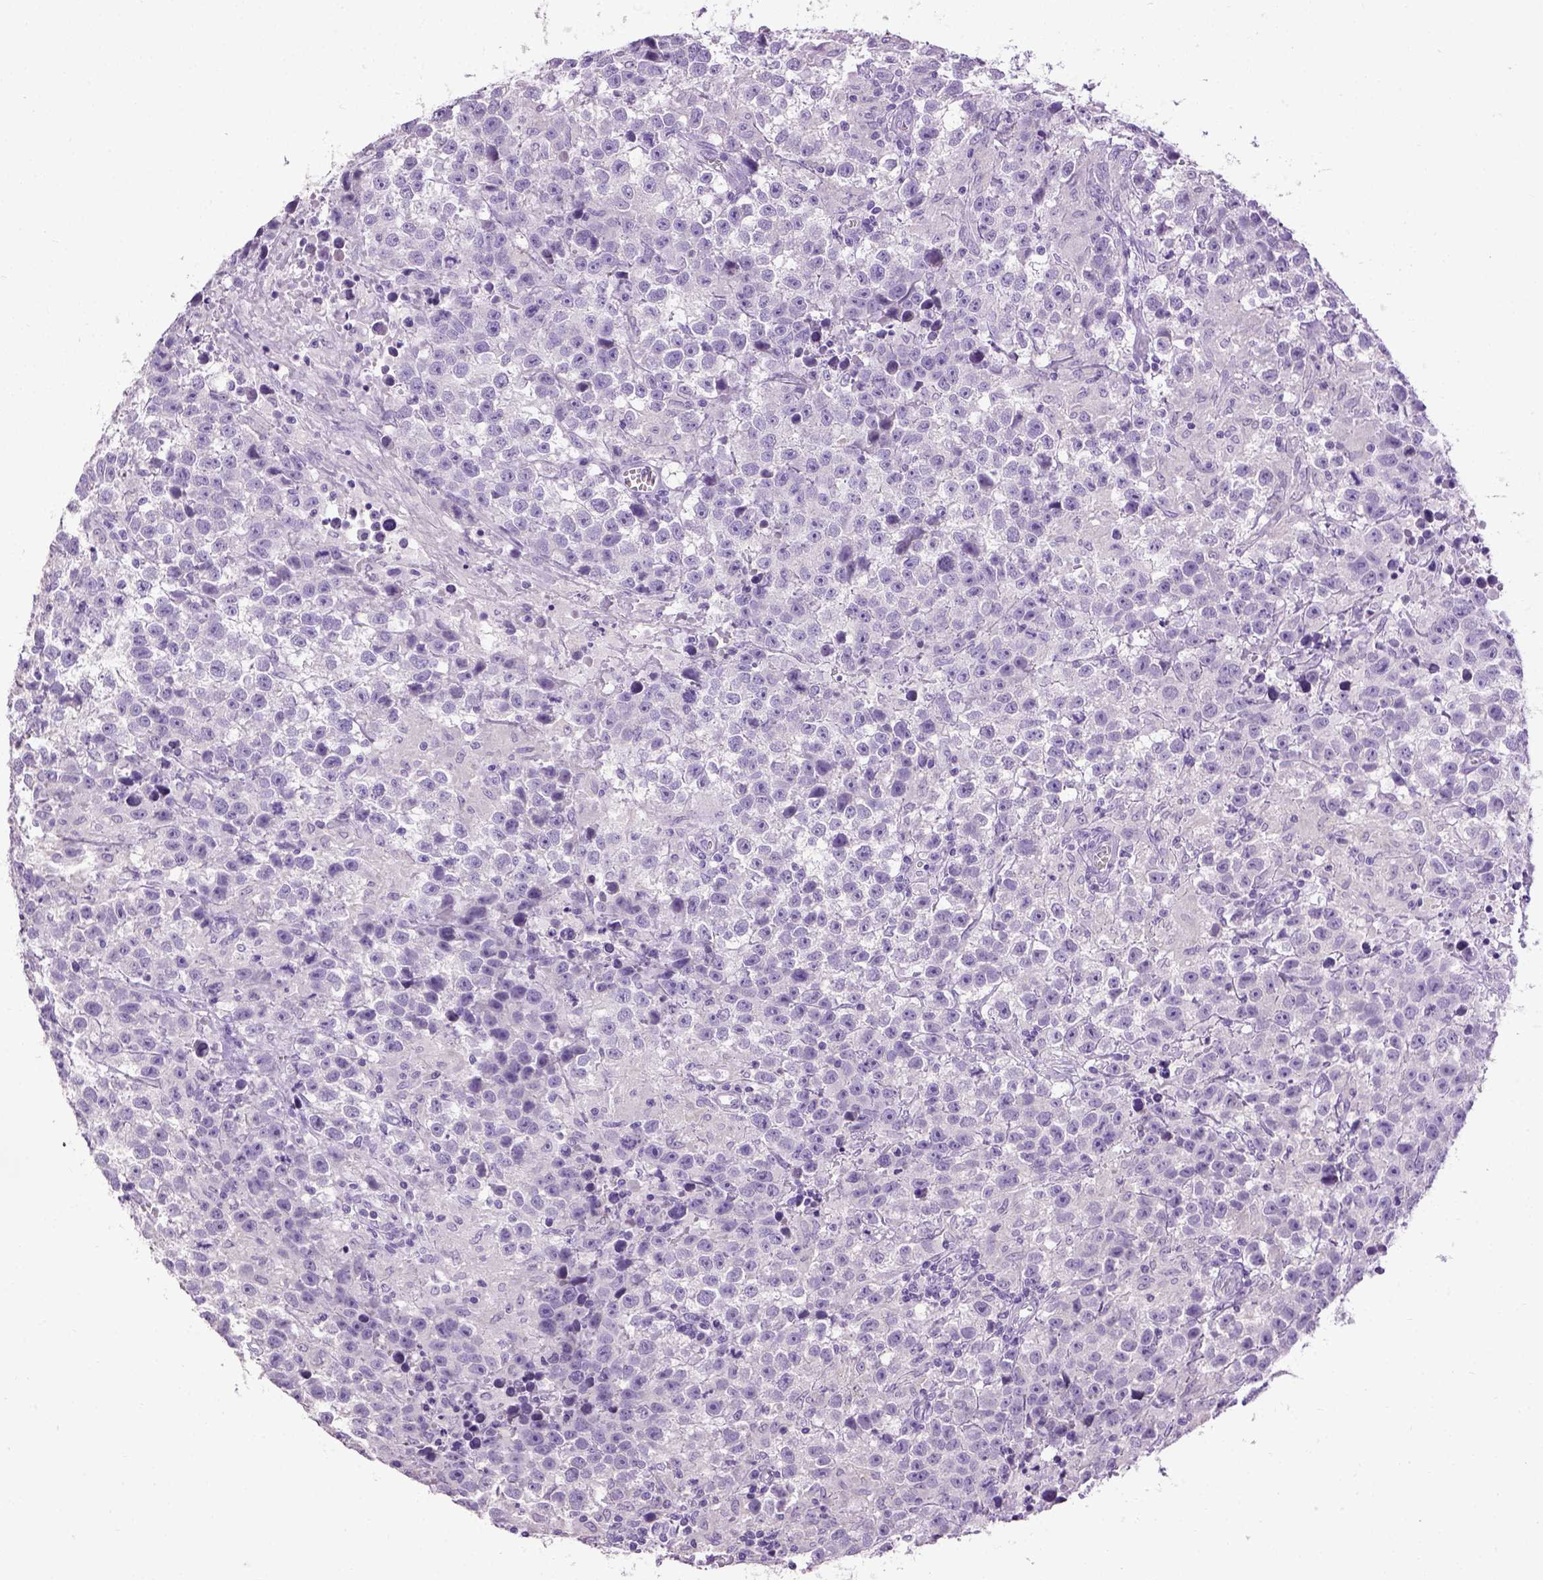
{"staining": {"intensity": "negative", "quantity": "none", "location": "none"}, "tissue": "testis cancer", "cell_type": "Tumor cells", "image_type": "cancer", "snomed": [{"axis": "morphology", "description": "Seminoma, NOS"}, {"axis": "topography", "description": "Testis"}], "caption": "Immunohistochemical staining of testis seminoma displays no significant expression in tumor cells.", "gene": "CYP24A1", "patient": {"sex": "male", "age": 43}}